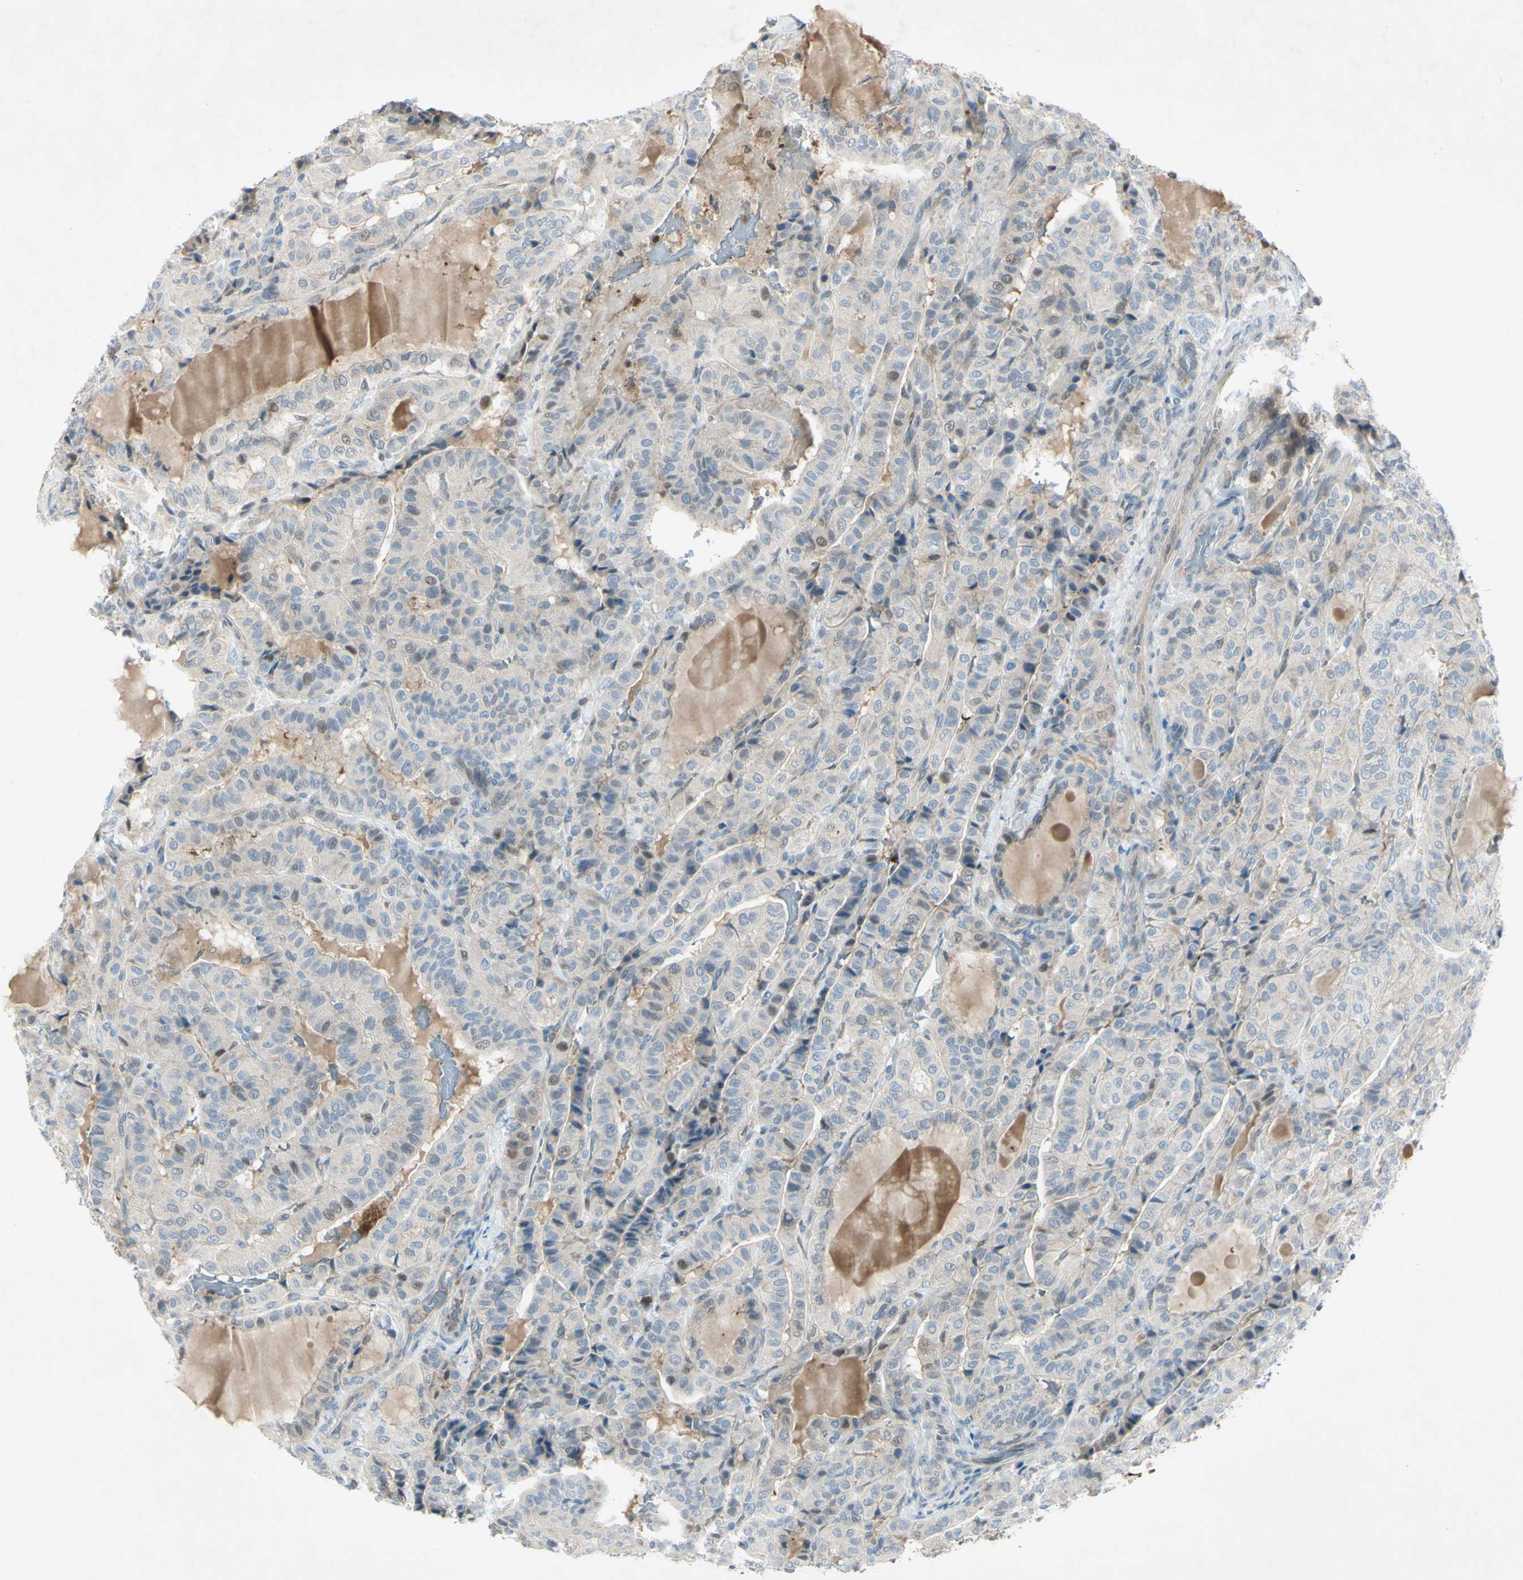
{"staining": {"intensity": "negative", "quantity": "none", "location": "none"}, "tissue": "thyroid cancer", "cell_type": "Tumor cells", "image_type": "cancer", "snomed": [{"axis": "morphology", "description": "Papillary adenocarcinoma, NOS"}, {"axis": "topography", "description": "Thyroid gland"}], "caption": "IHC image of neoplastic tissue: human thyroid cancer (papillary adenocarcinoma) stained with DAB demonstrates no significant protein expression in tumor cells.", "gene": "C1orf159", "patient": {"sex": "male", "age": 77}}